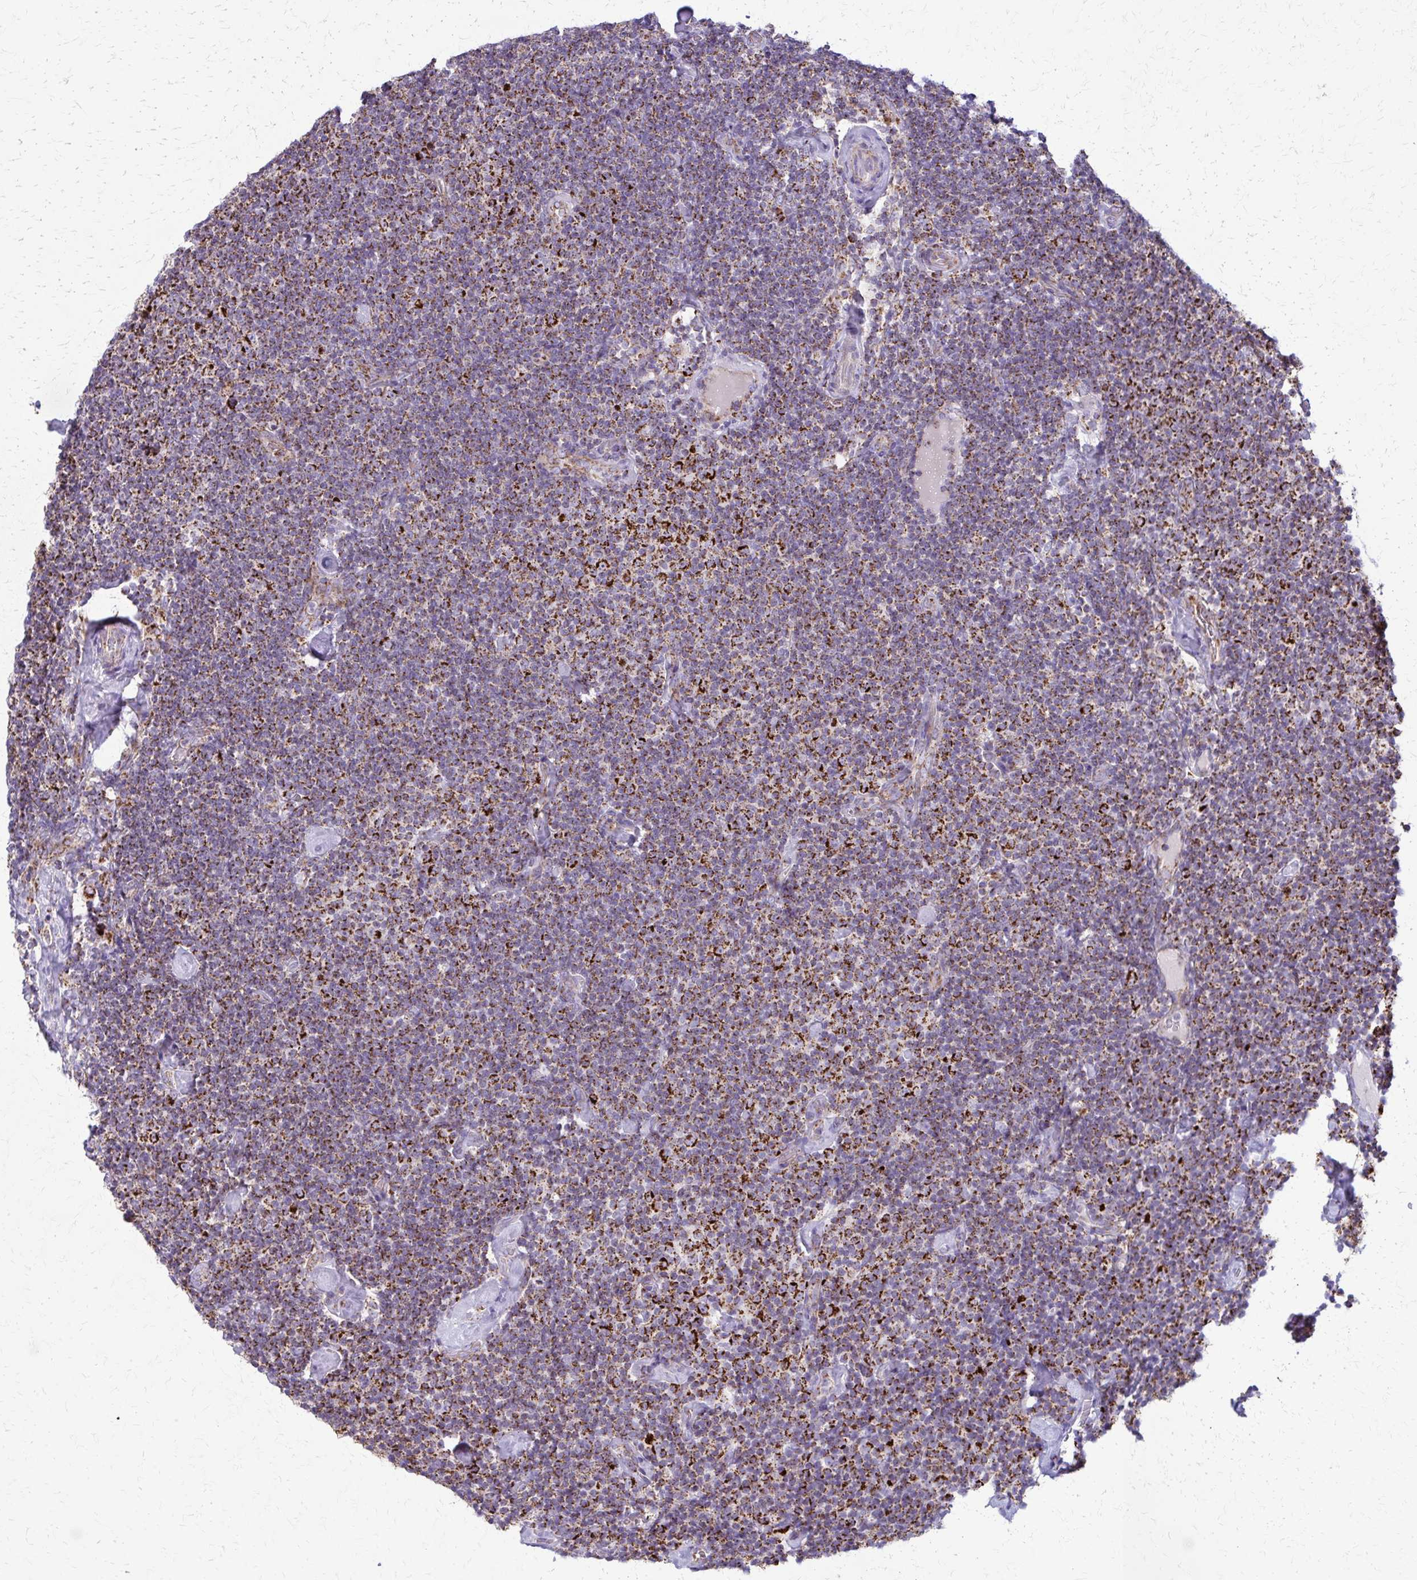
{"staining": {"intensity": "strong", "quantity": ">75%", "location": "cytoplasmic/membranous"}, "tissue": "lymphoma", "cell_type": "Tumor cells", "image_type": "cancer", "snomed": [{"axis": "morphology", "description": "Malignant lymphoma, non-Hodgkin's type, Low grade"}, {"axis": "topography", "description": "Lymph node"}], "caption": "Immunohistochemistry (IHC) staining of lymphoma, which reveals high levels of strong cytoplasmic/membranous staining in approximately >75% of tumor cells indicating strong cytoplasmic/membranous protein expression. The staining was performed using DAB (3,3'-diaminobenzidine) (brown) for protein detection and nuclei were counterstained in hematoxylin (blue).", "gene": "TVP23A", "patient": {"sex": "male", "age": 81}}